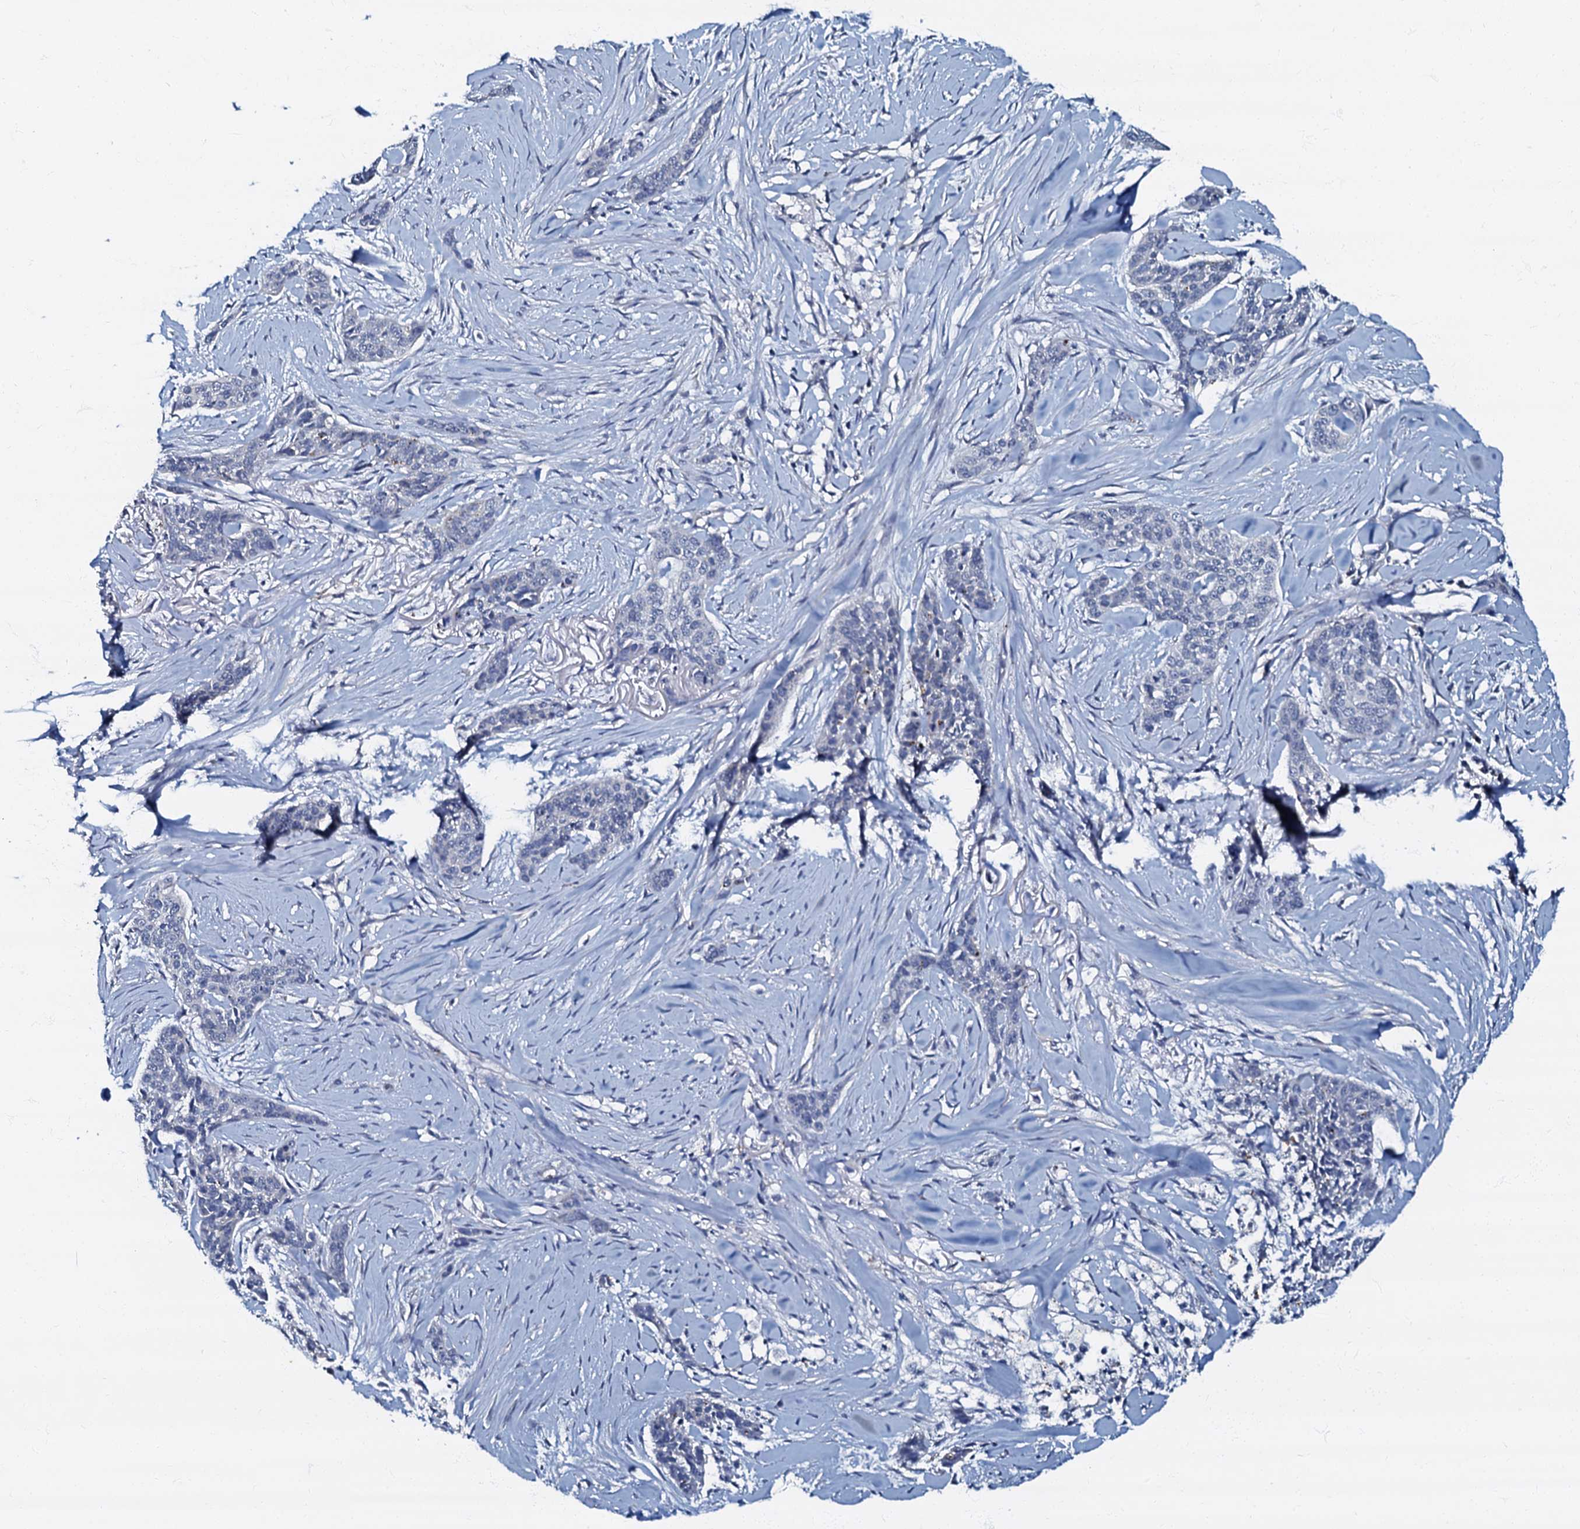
{"staining": {"intensity": "negative", "quantity": "none", "location": "none"}, "tissue": "skin cancer", "cell_type": "Tumor cells", "image_type": "cancer", "snomed": [{"axis": "morphology", "description": "Basal cell carcinoma"}, {"axis": "topography", "description": "Skin"}], "caption": "This is an IHC photomicrograph of human skin cancer (basal cell carcinoma). There is no expression in tumor cells.", "gene": "OLAH", "patient": {"sex": "female", "age": 64}}